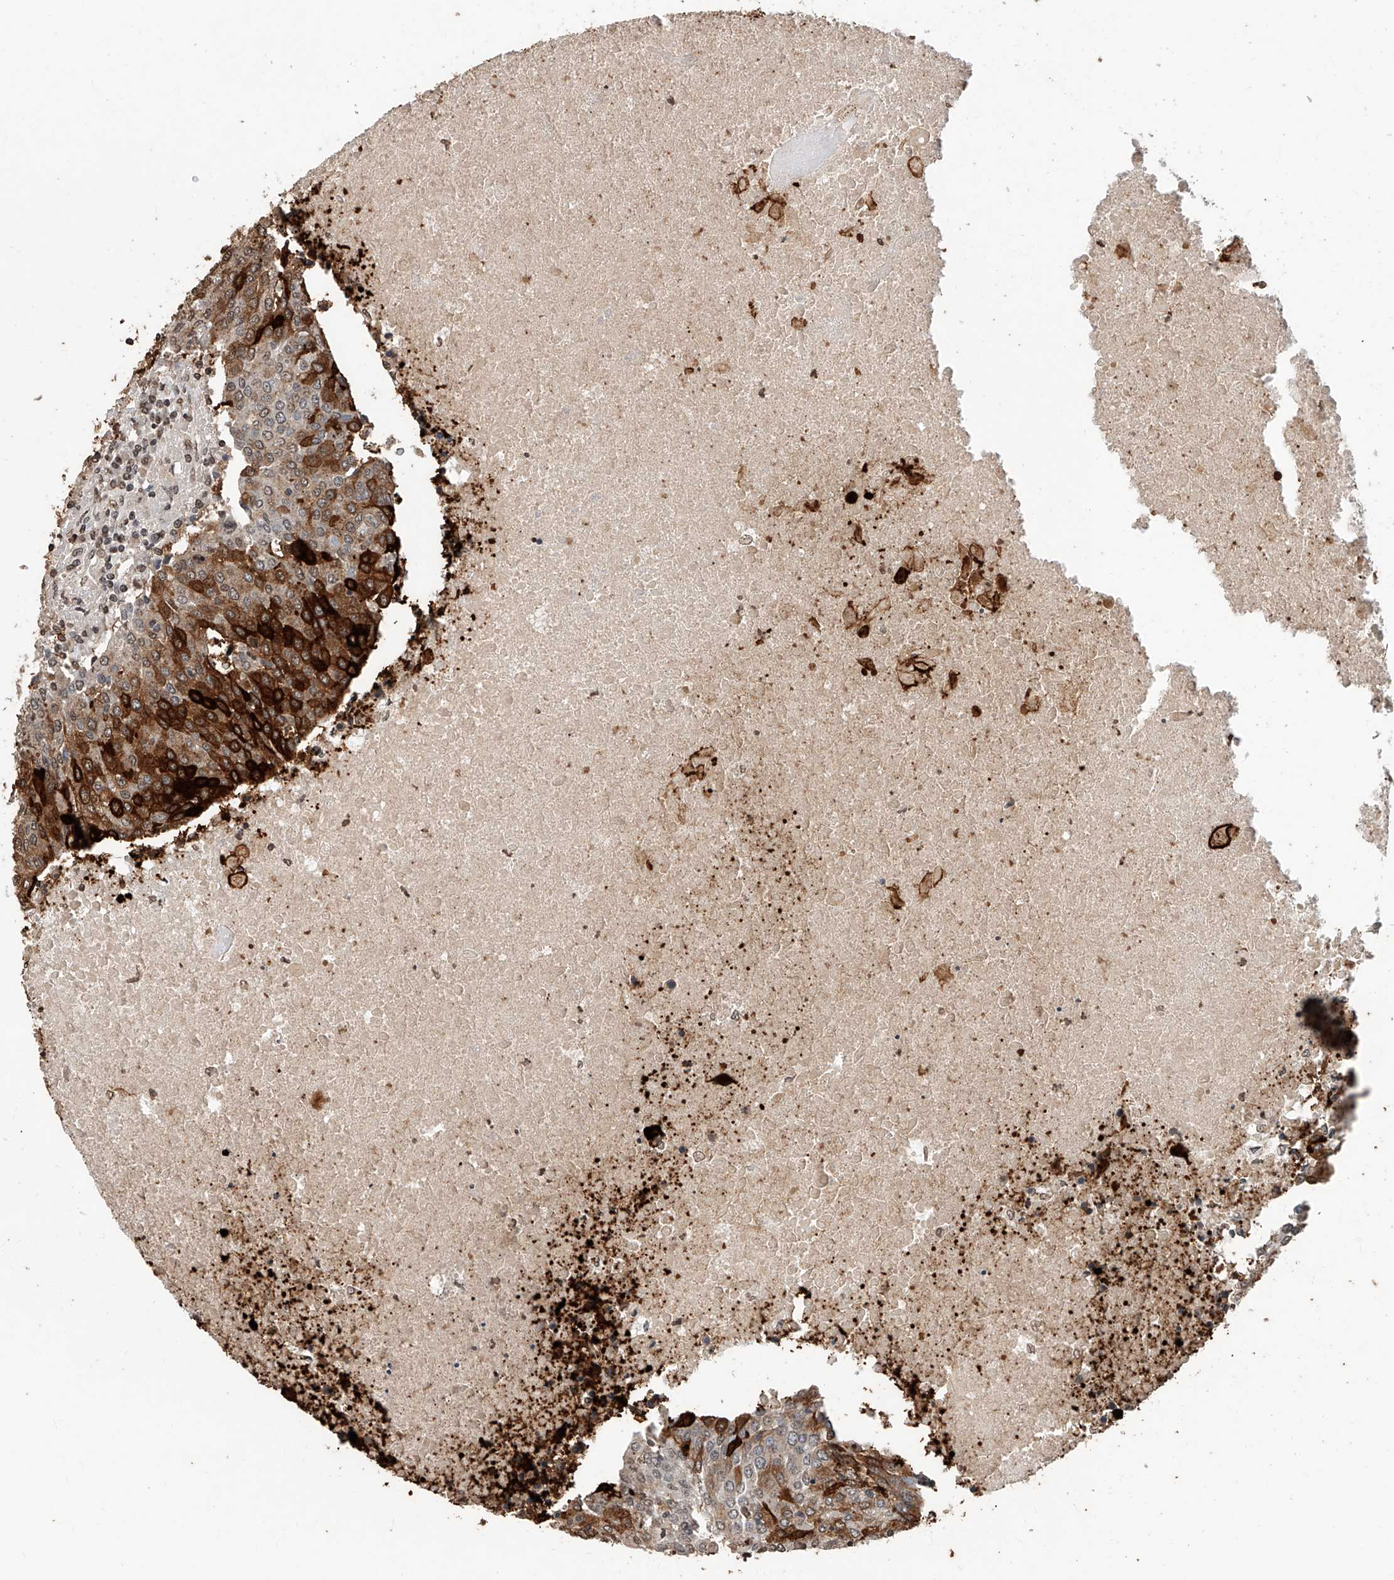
{"staining": {"intensity": "strong", "quantity": "25%-75%", "location": "cytoplasmic/membranous"}, "tissue": "urothelial cancer", "cell_type": "Tumor cells", "image_type": "cancer", "snomed": [{"axis": "morphology", "description": "Urothelial carcinoma, High grade"}, {"axis": "topography", "description": "Urinary bladder"}], "caption": "Tumor cells show high levels of strong cytoplasmic/membranous expression in about 25%-75% of cells in urothelial carcinoma (high-grade).", "gene": "RP9", "patient": {"sex": "female", "age": 85}}